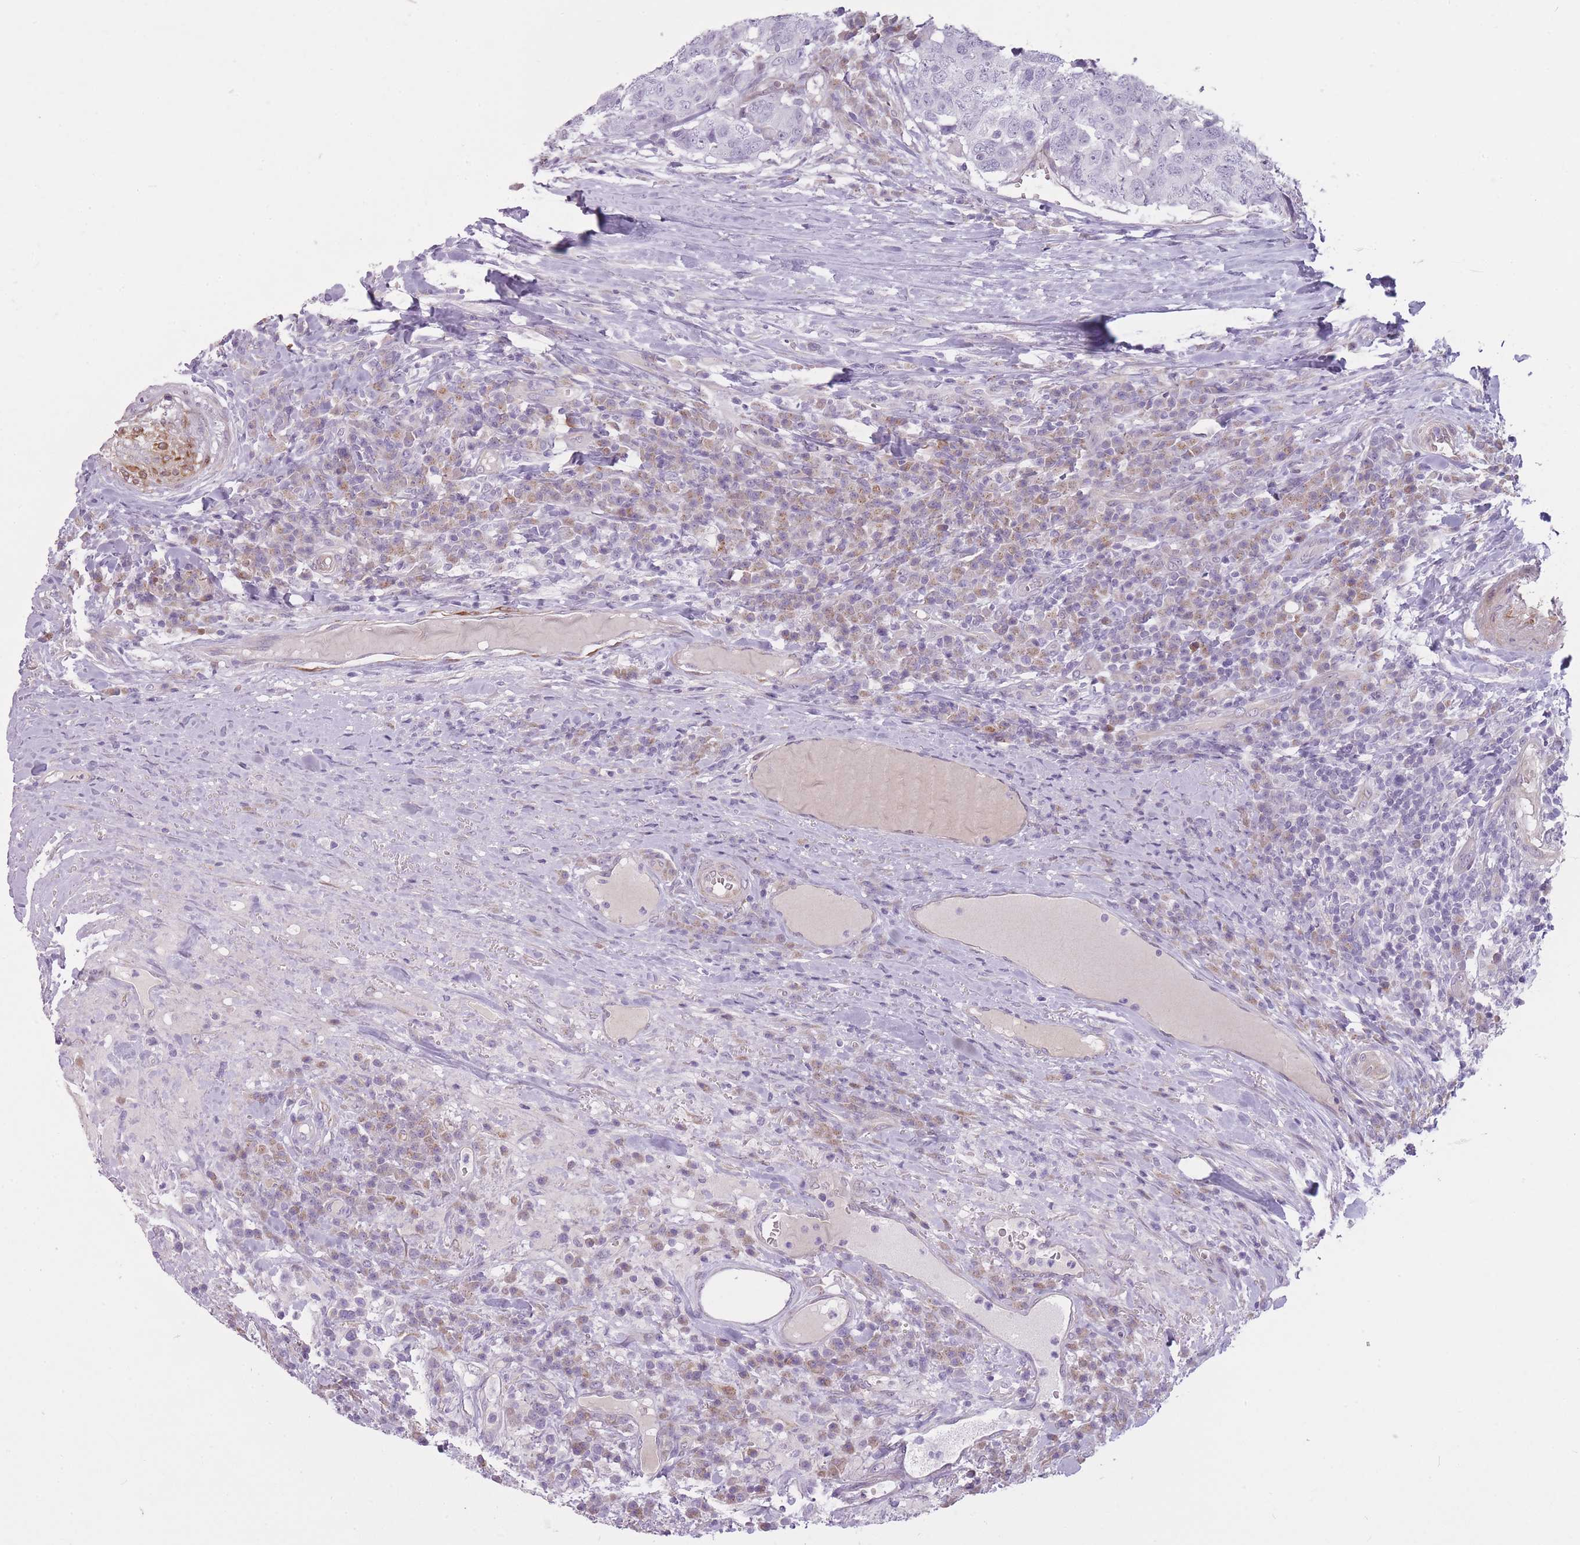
{"staining": {"intensity": "negative", "quantity": "none", "location": "none"}, "tissue": "head and neck cancer", "cell_type": "Tumor cells", "image_type": "cancer", "snomed": [{"axis": "morphology", "description": "Squamous cell carcinoma, NOS"}, {"axis": "topography", "description": "Head-Neck"}], "caption": "This image is of head and neck cancer (squamous cell carcinoma) stained with IHC to label a protein in brown with the nuclei are counter-stained blue. There is no expression in tumor cells. (DAB immunohistochemistry (IHC) with hematoxylin counter stain).", "gene": "PGRMC2", "patient": {"sex": "male", "age": 66}}